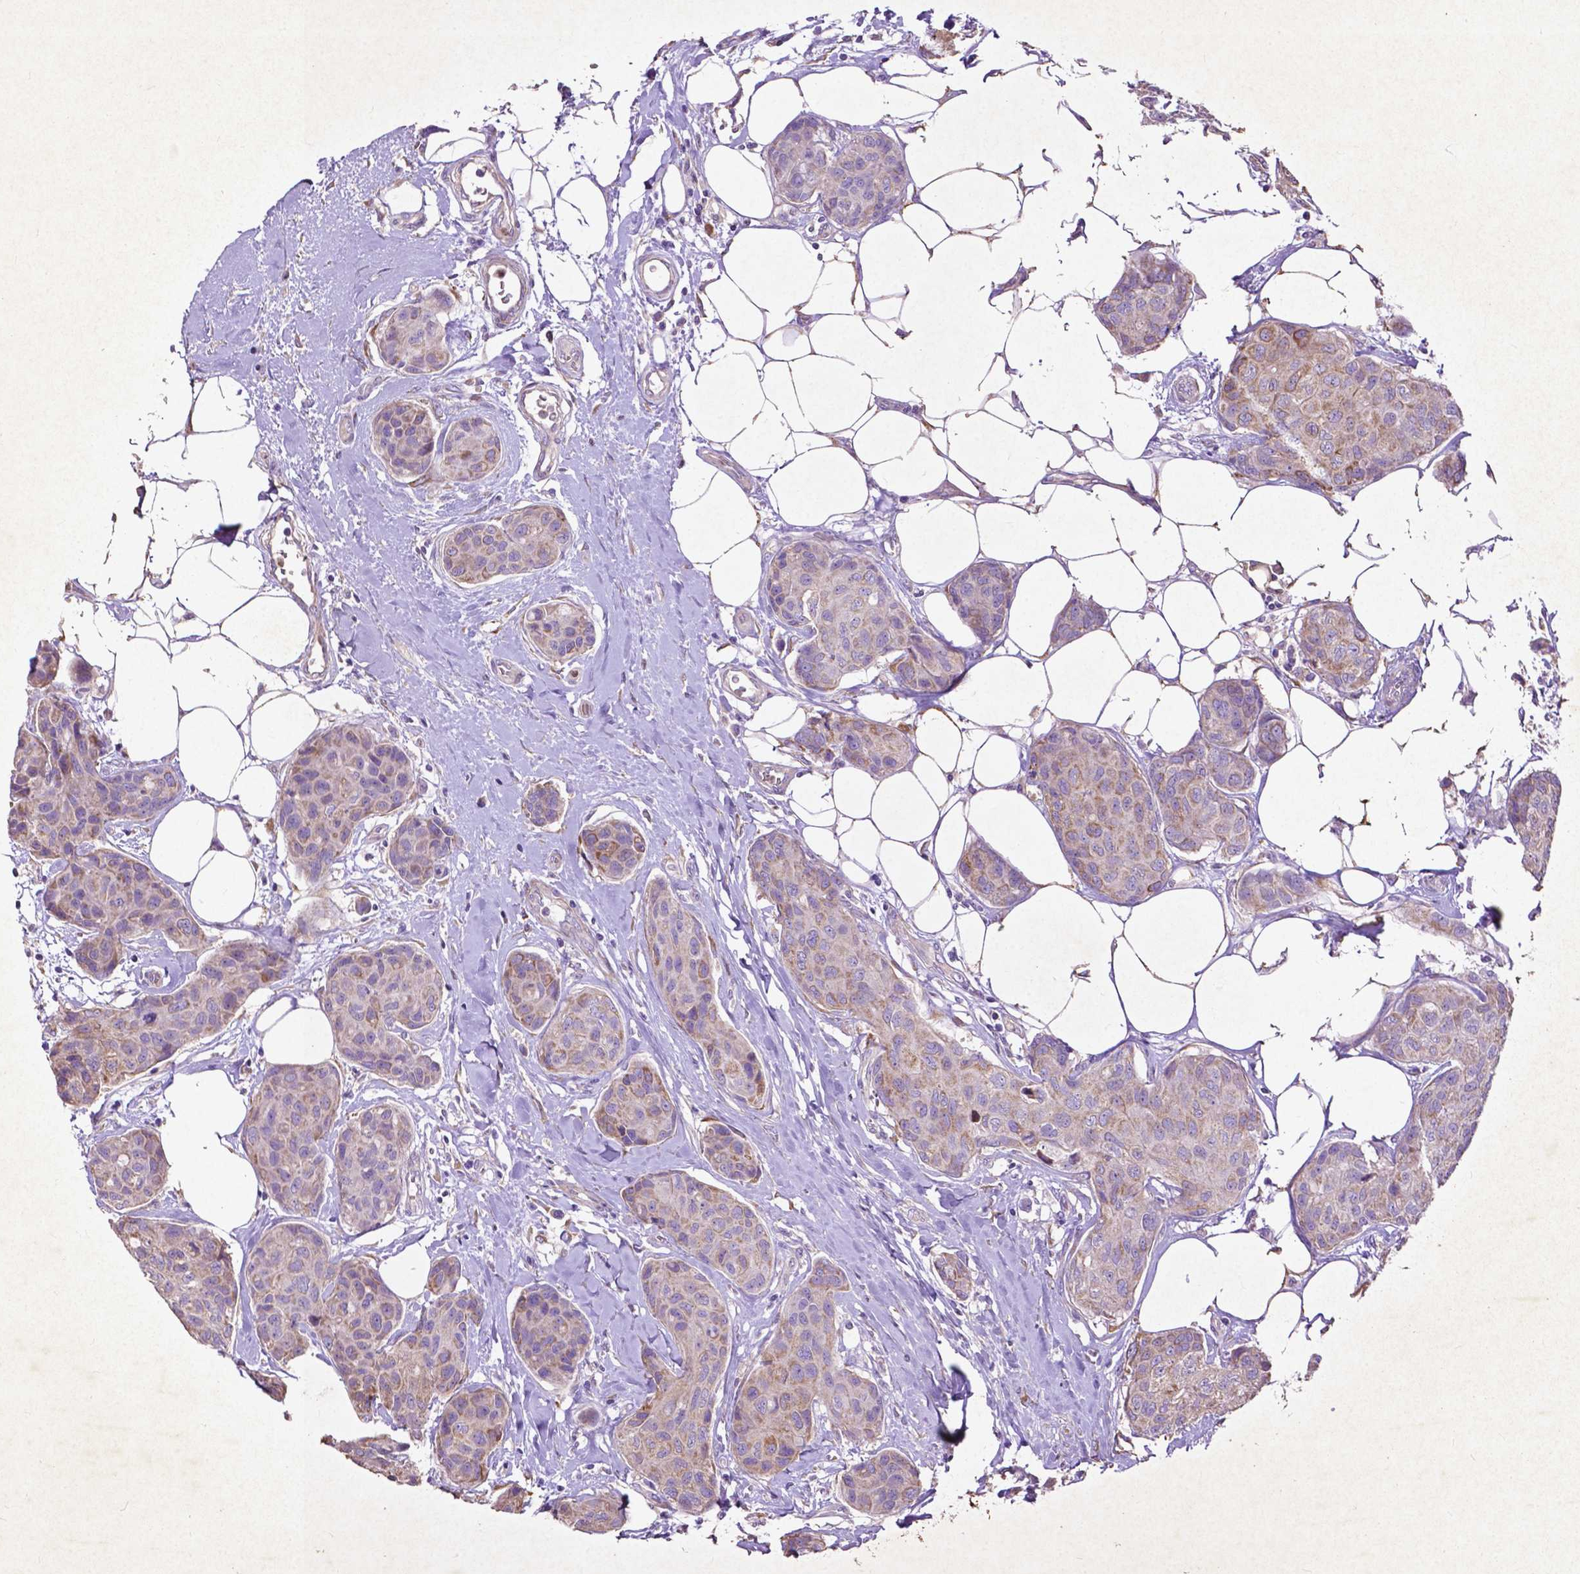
{"staining": {"intensity": "weak", "quantity": "<25%", "location": "cytoplasmic/membranous"}, "tissue": "breast cancer", "cell_type": "Tumor cells", "image_type": "cancer", "snomed": [{"axis": "morphology", "description": "Duct carcinoma"}, {"axis": "topography", "description": "Breast"}], "caption": "This is a image of immunohistochemistry staining of breast cancer, which shows no expression in tumor cells. The staining is performed using DAB (3,3'-diaminobenzidine) brown chromogen with nuclei counter-stained in using hematoxylin.", "gene": "THEGL", "patient": {"sex": "female", "age": 80}}